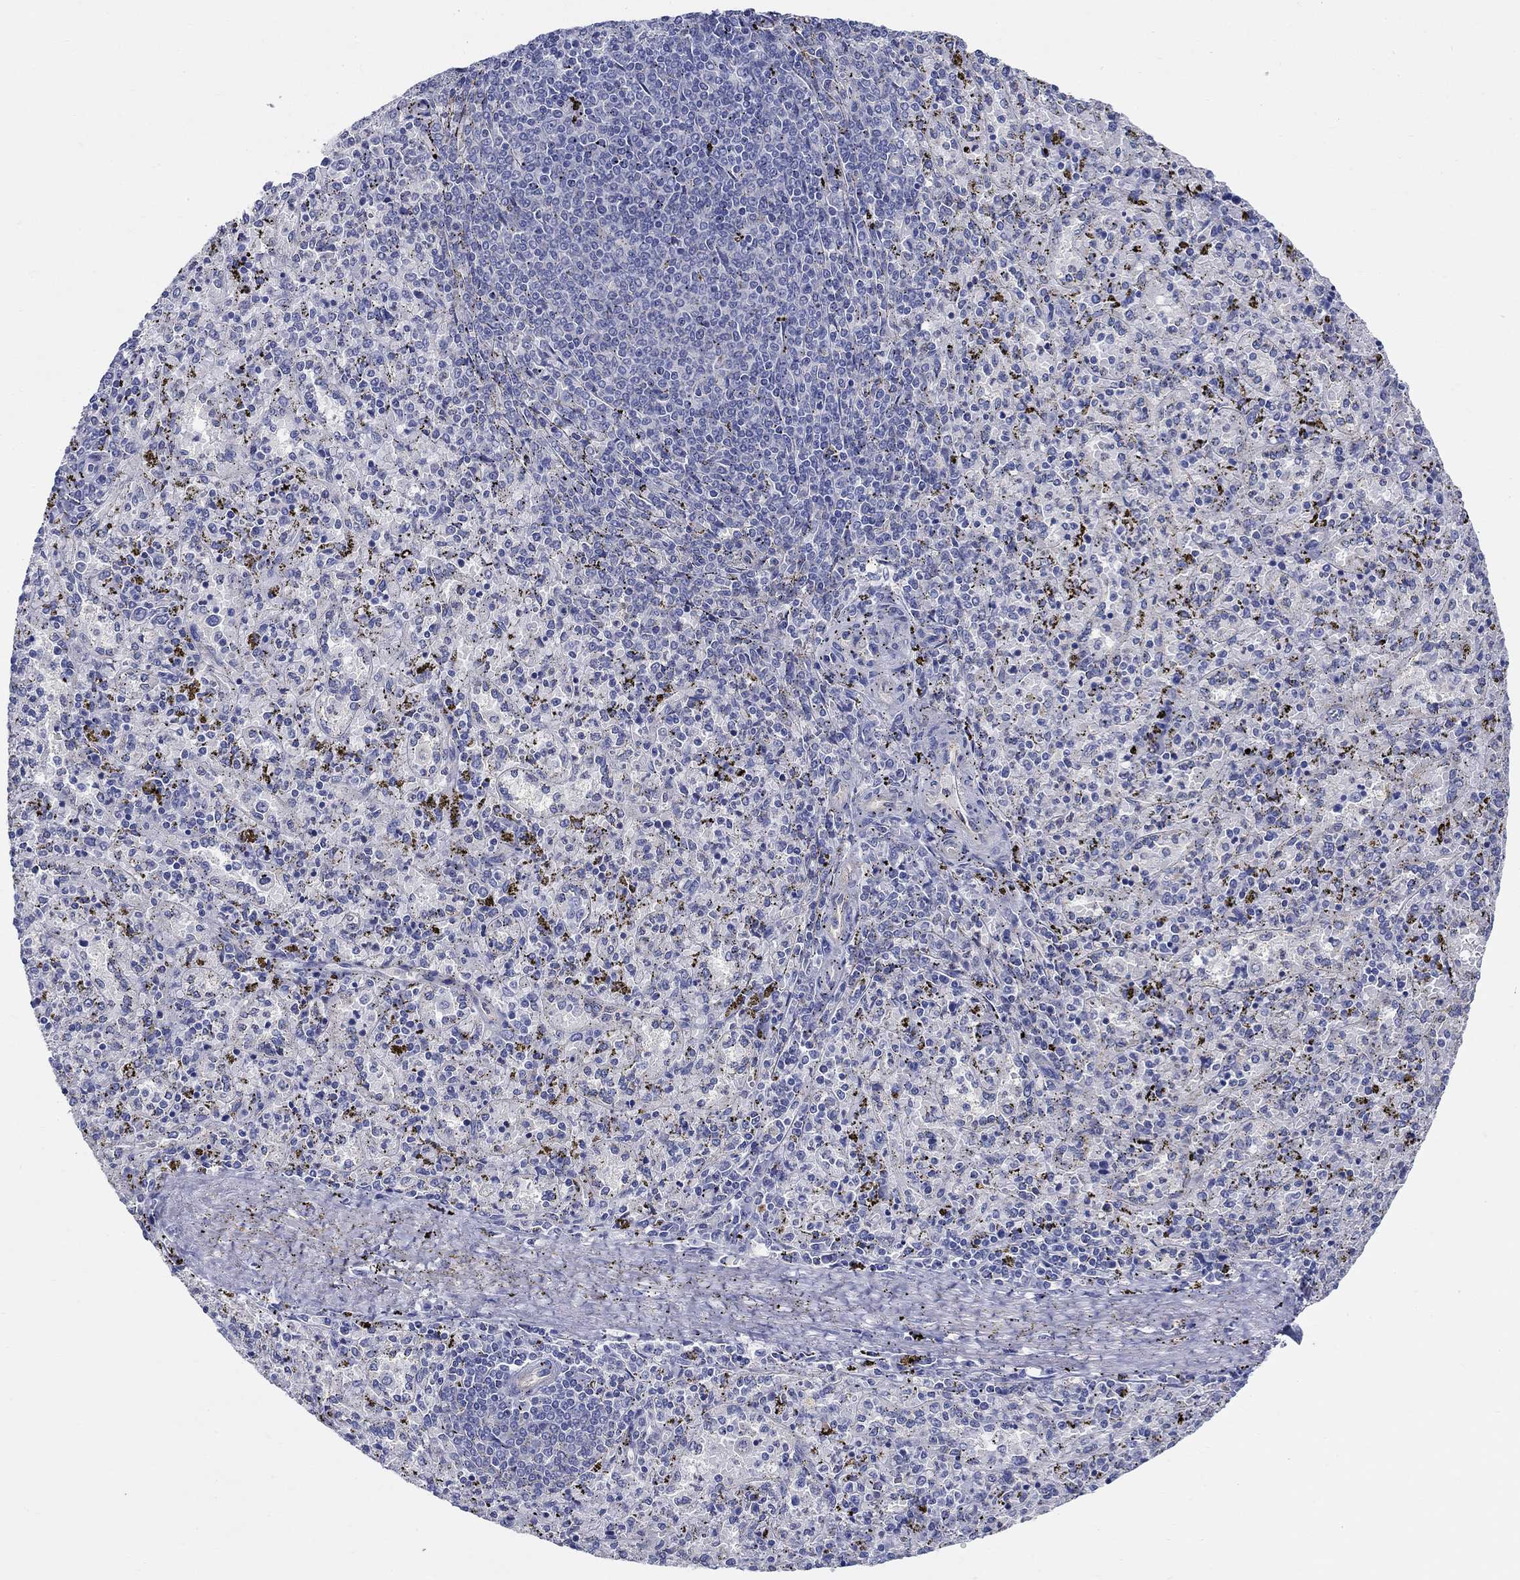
{"staining": {"intensity": "negative", "quantity": "none", "location": "none"}, "tissue": "spleen", "cell_type": "Cells in red pulp", "image_type": "normal", "snomed": [{"axis": "morphology", "description": "Normal tissue, NOS"}, {"axis": "topography", "description": "Spleen"}], "caption": "This micrograph is of unremarkable spleen stained with immunohistochemistry to label a protein in brown with the nuclei are counter-stained blue. There is no positivity in cells in red pulp.", "gene": "RAP1GAP", "patient": {"sex": "female", "age": 50}}